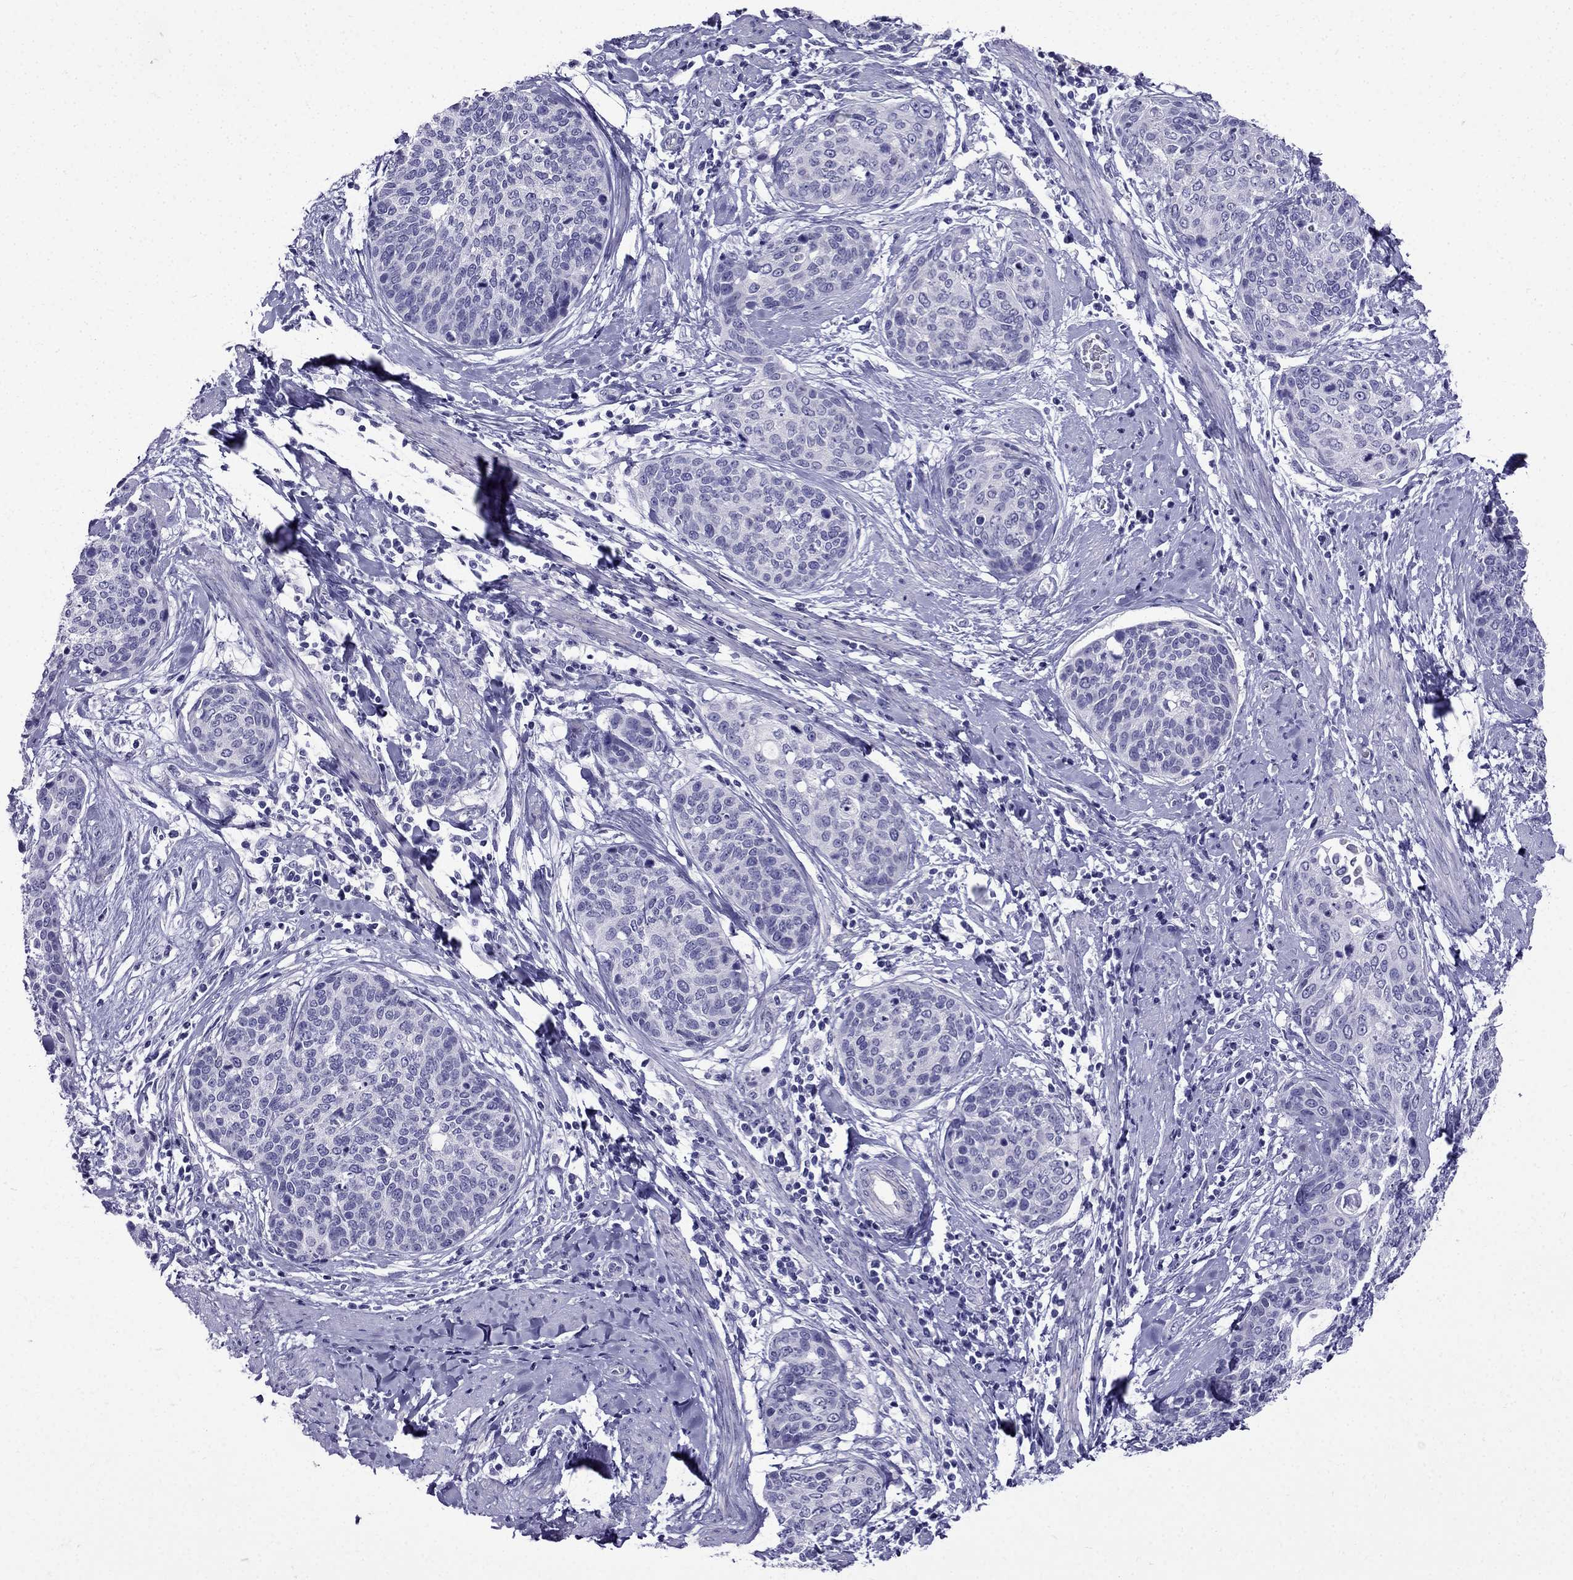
{"staining": {"intensity": "negative", "quantity": "none", "location": "none"}, "tissue": "cervical cancer", "cell_type": "Tumor cells", "image_type": "cancer", "snomed": [{"axis": "morphology", "description": "Squamous cell carcinoma, NOS"}, {"axis": "topography", "description": "Cervix"}], "caption": "Immunohistochemistry of cervical cancer exhibits no positivity in tumor cells. (Immunohistochemistry (ihc), brightfield microscopy, high magnification).", "gene": "ERC2", "patient": {"sex": "female", "age": 69}}